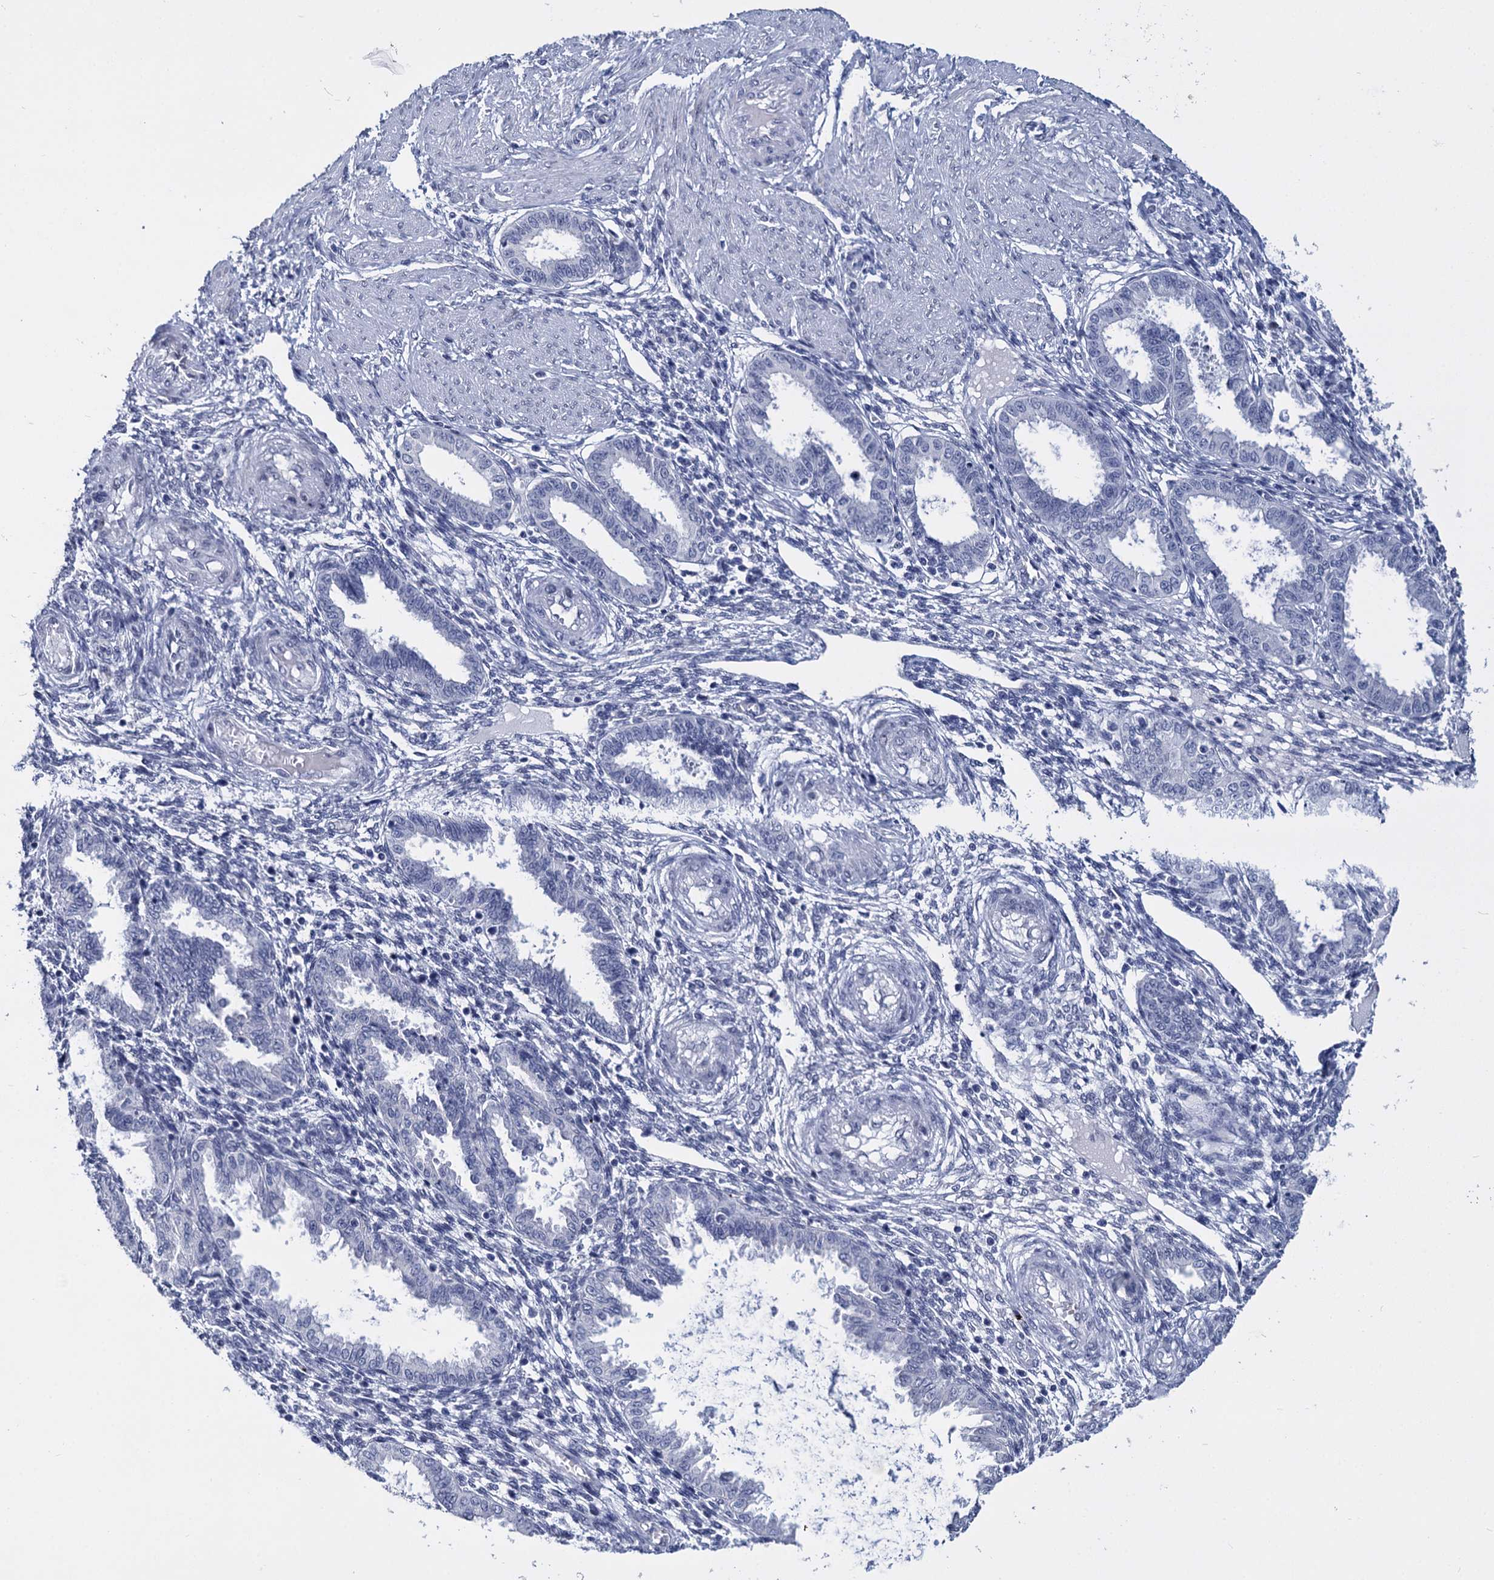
{"staining": {"intensity": "negative", "quantity": "none", "location": "none"}, "tissue": "endometrium", "cell_type": "Cells in endometrial stroma", "image_type": "normal", "snomed": [{"axis": "morphology", "description": "Normal tissue, NOS"}, {"axis": "topography", "description": "Endometrium"}], "caption": "IHC image of benign endometrium: human endometrium stained with DAB demonstrates no significant protein staining in cells in endometrial stroma.", "gene": "MAGEA4", "patient": {"sex": "female", "age": 33}}